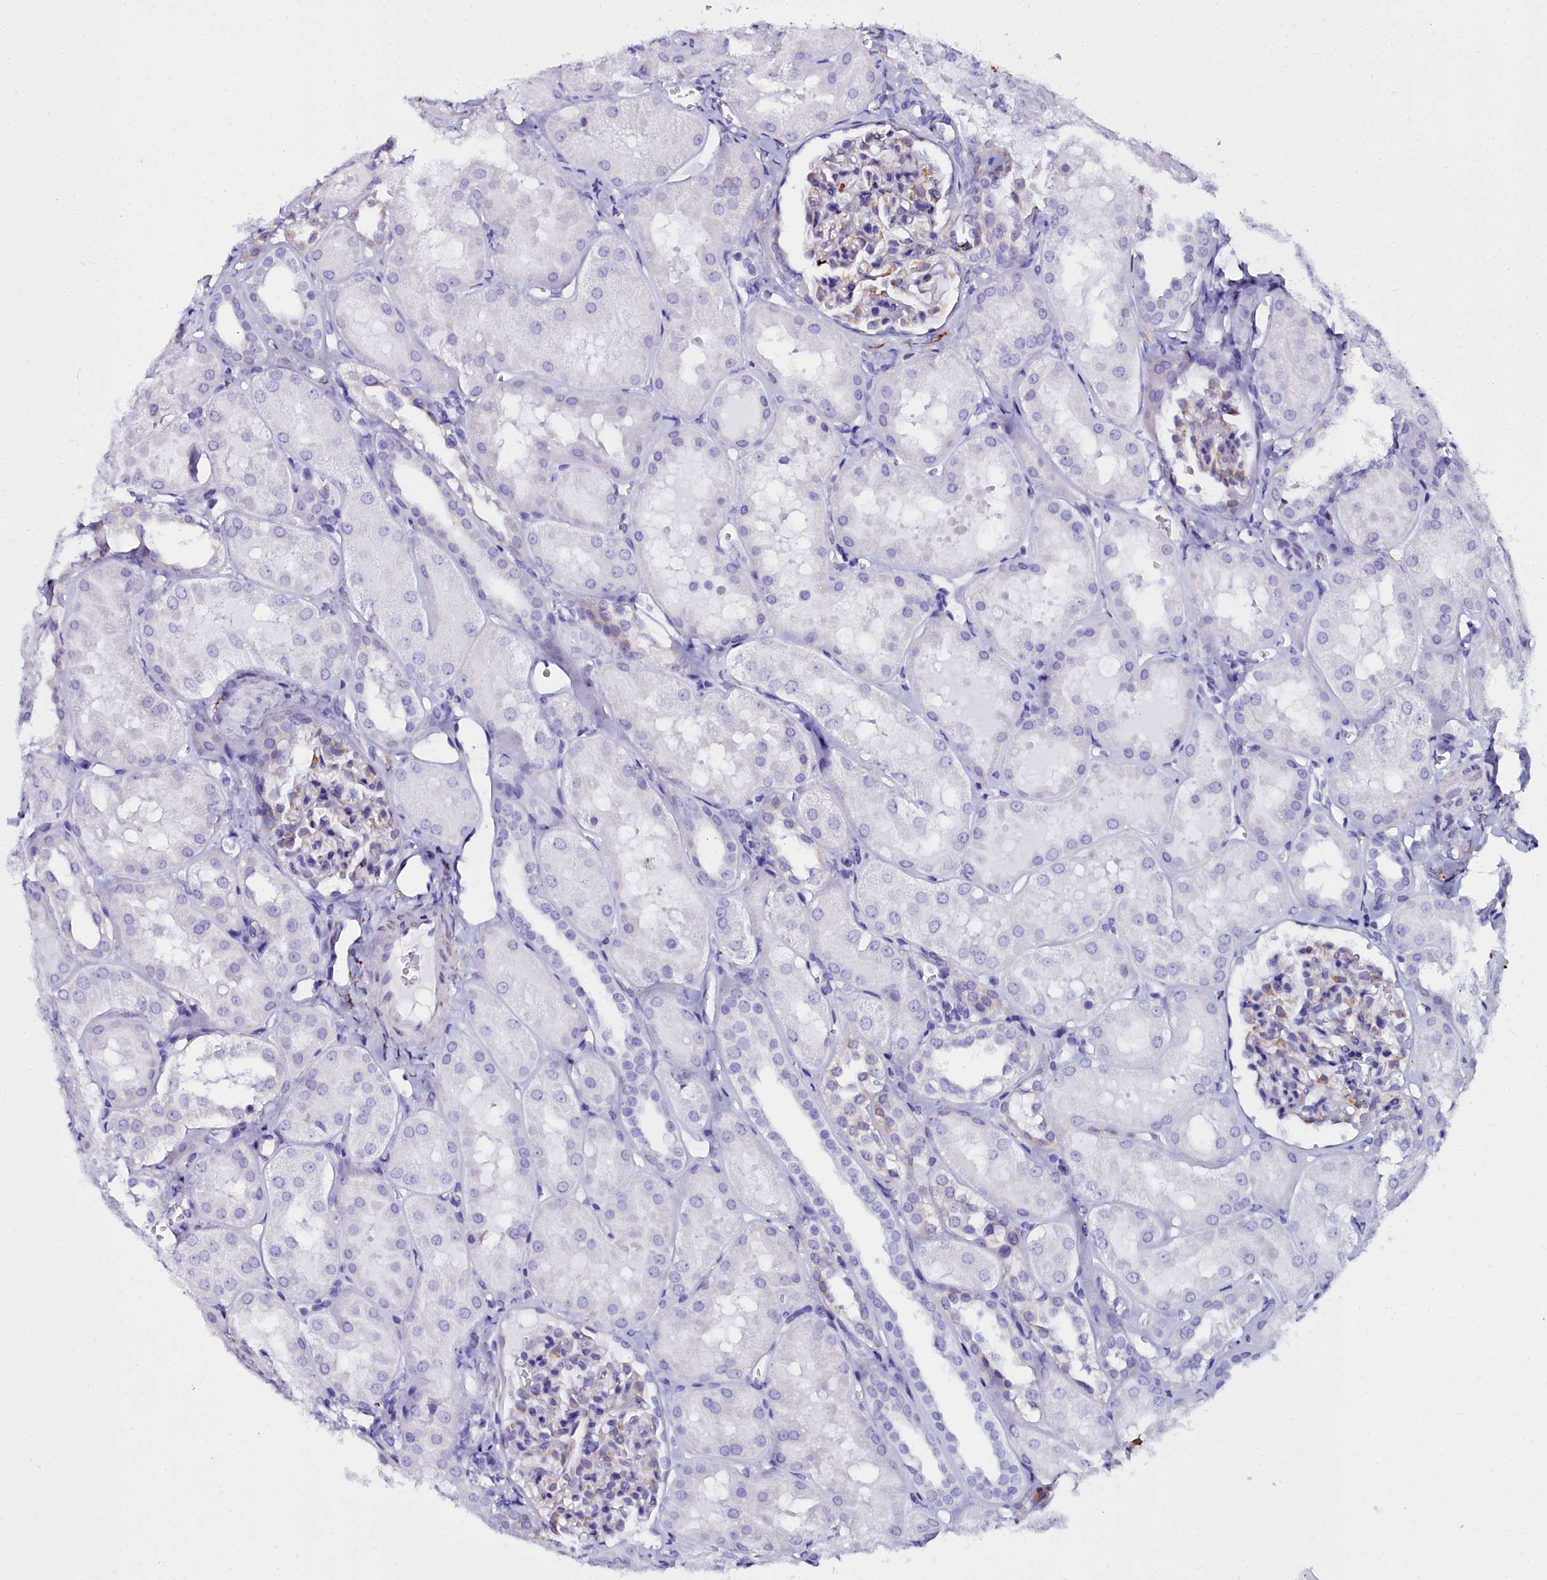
{"staining": {"intensity": "moderate", "quantity": "<25%", "location": "cytoplasmic/membranous"}, "tissue": "kidney", "cell_type": "Cells in glomeruli", "image_type": "normal", "snomed": [{"axis": "morphology", "description": "Normal tissue, NOS"}, {"axis": "topography", "description": "Kidney"}, {"axis": "topography", "description": "Urinary bladder"}], "caption": "Unremarkable kidney reveals moderate cytoplasmic/membranous expression in approximately <25% of cells in glomeruli (Stains: DAB (3,3'-diaminobenzidine) in brown, nuclei in blue, Microscopy: brightfield microscopy at high magnification)..", "gene": "TXNDC5", "patient": {"sex": "male", "age": 16}}